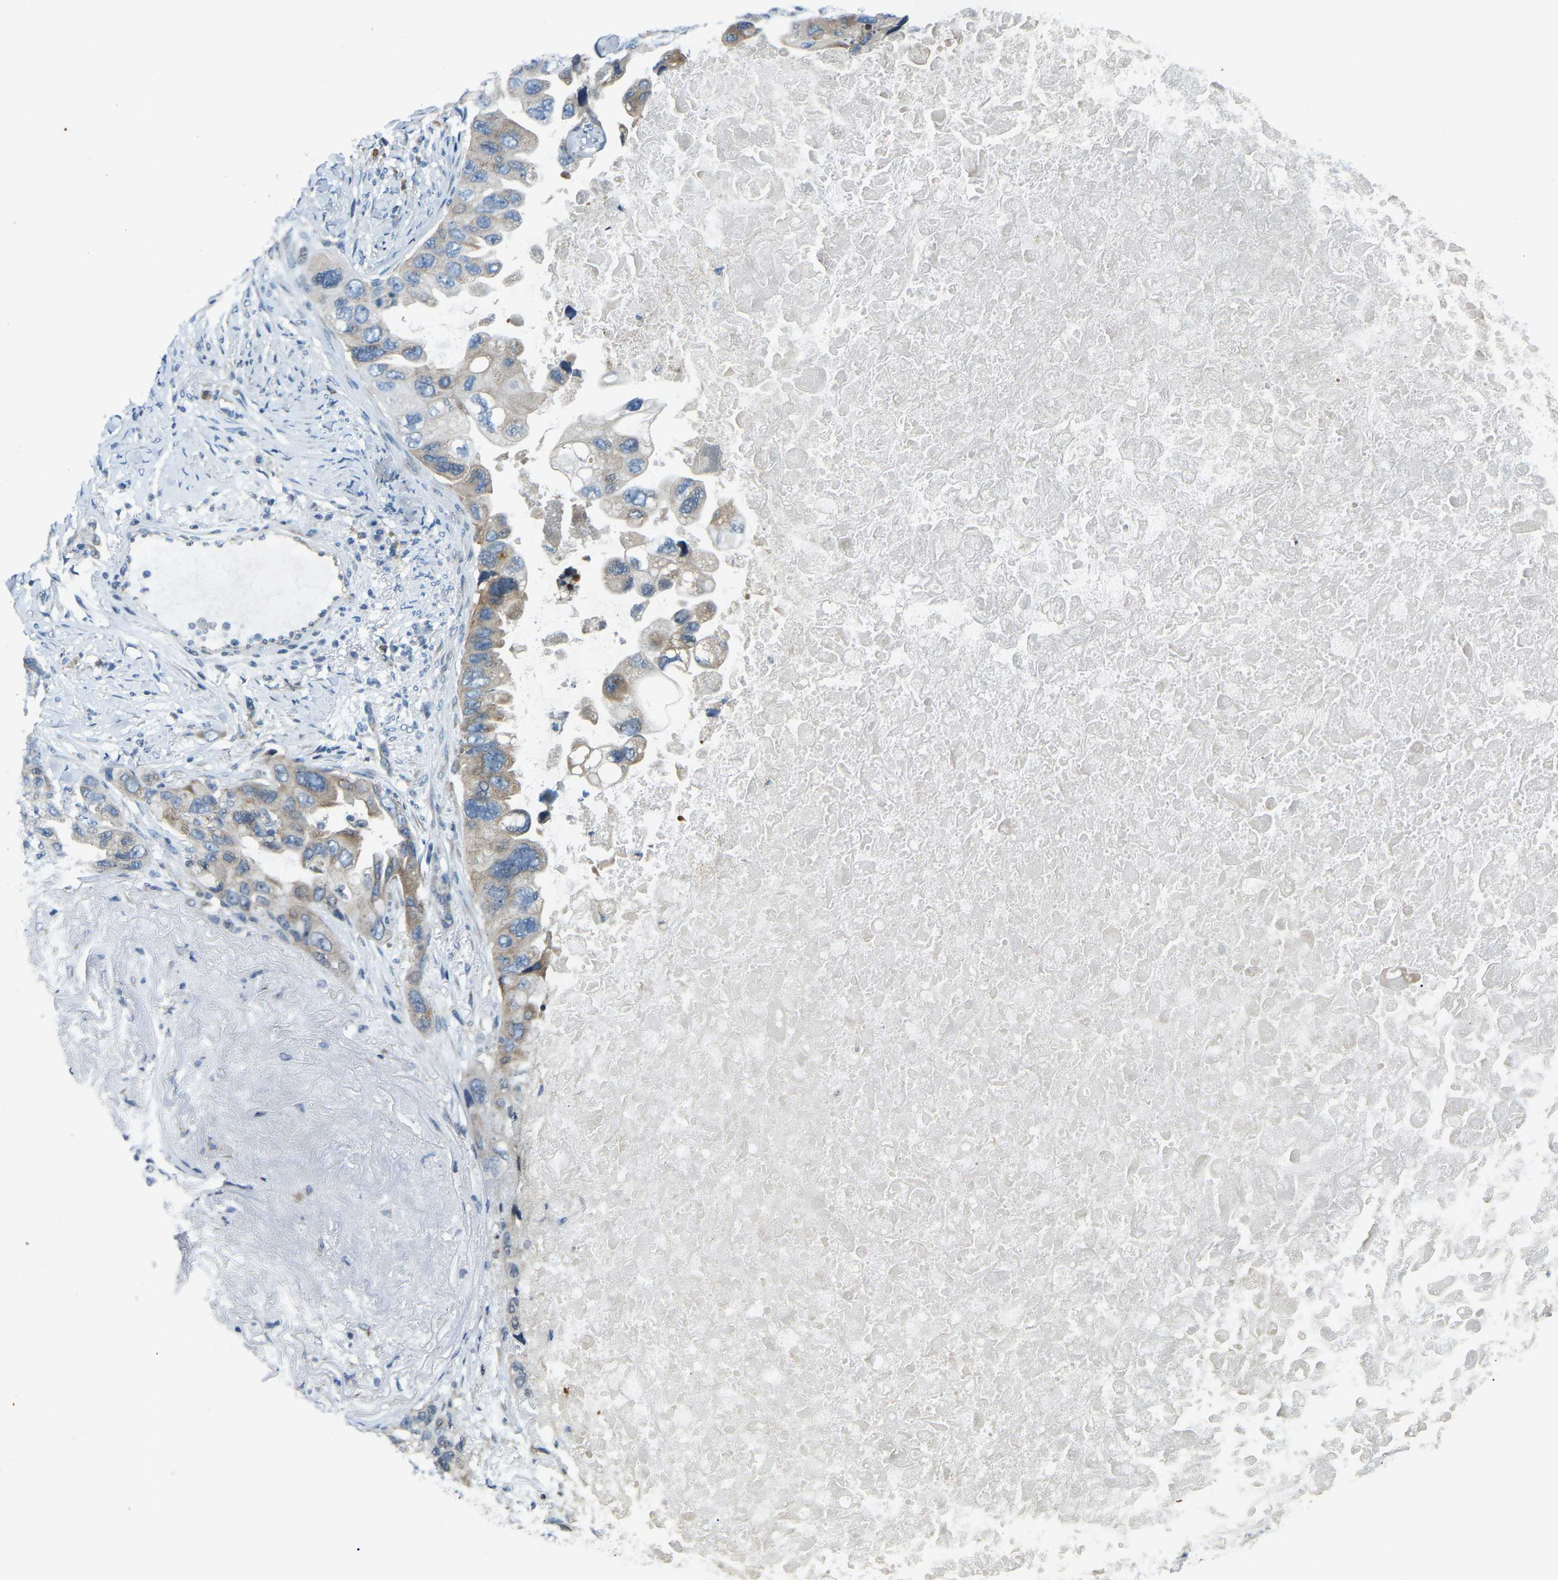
{"staining": {"intensity": "moderate", "quantity": "25%-75%", "location": "cytoplasmic/membranous"}, "tissue": "lung cancer", "cell_type": "Tumor cells", "image_type": "cancer", "snomed": [{"axis": "morphology", "description": "Squamous cell carcinoma, NOS"}, {"axis": "topography", "description": "Lung"}], "caption": "Lung squamous cell carcinoma stained with IHC displays moderate cytoplasmic/membranous staining in about 25%-75% of tumor cells.", "gene": "PARL", "patient": {"sex": "female", "age": 73}}